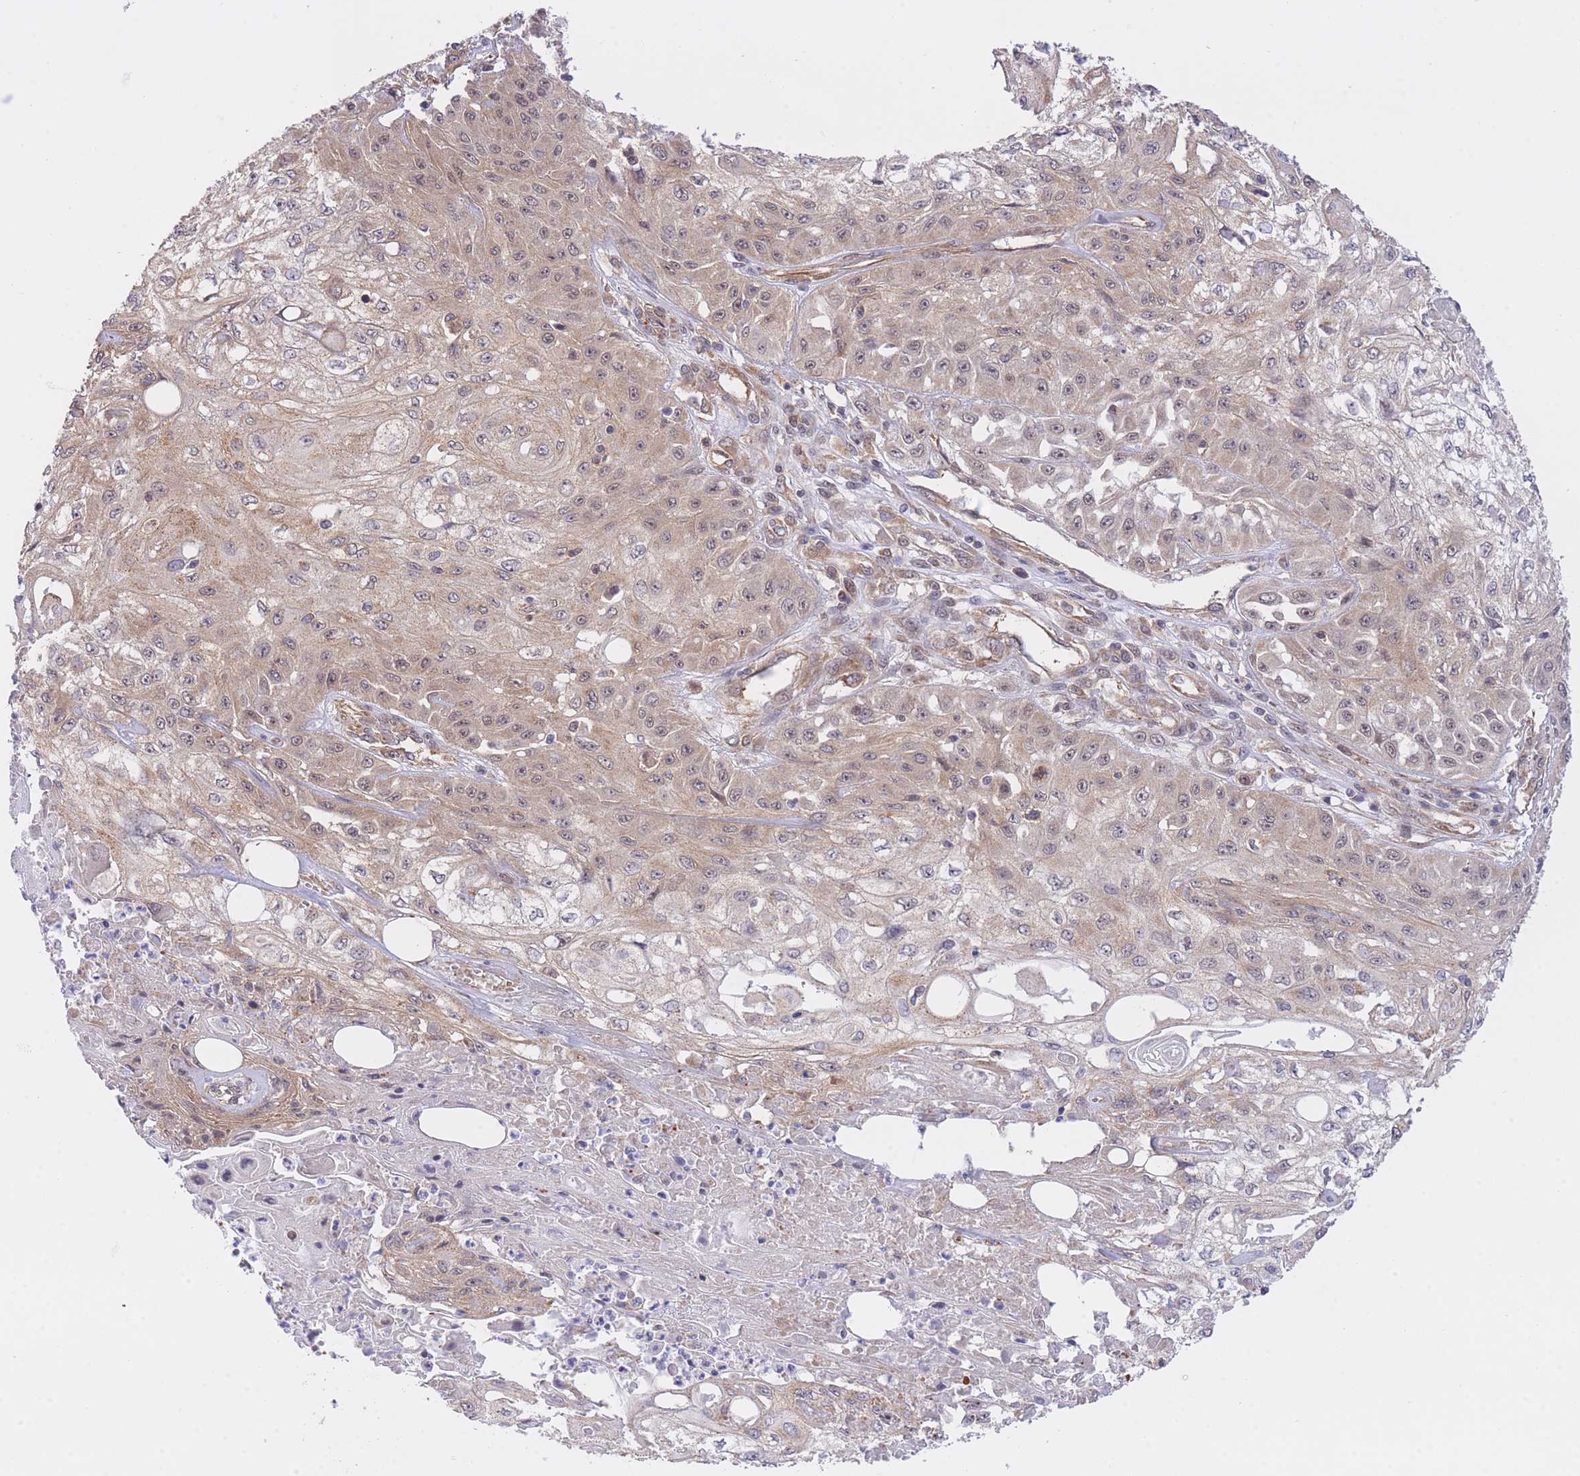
{"staining": {"intensity": "moderate", "quantity": "25%-75%", "location": "cytoplasmic/membranous"}, "tissue": "skin cancer", "cell_type": "Tumor cells", "image_type": "cancer", "snomed": [{"axis": "morphology", "description": "Squamous cell carcinoma, NOS"}, {"axis": "morphology", "description": "Squamous cell carcinoma, metastatic, NOS"}, {"axis": "topography", "description": "Skin"}, {"axis": "topography", "description": "Lymph node"}], "caption": "IHC micrograph of skin squamous cell carcinoma stained for a protein (brown), which reveals medium levels of moderate cytoplasmic/membranous positivity in approximately 25%-75% of tumor cells.", "gene": "EXOSC8", "patient": {"sex": "male", "age": 75}}